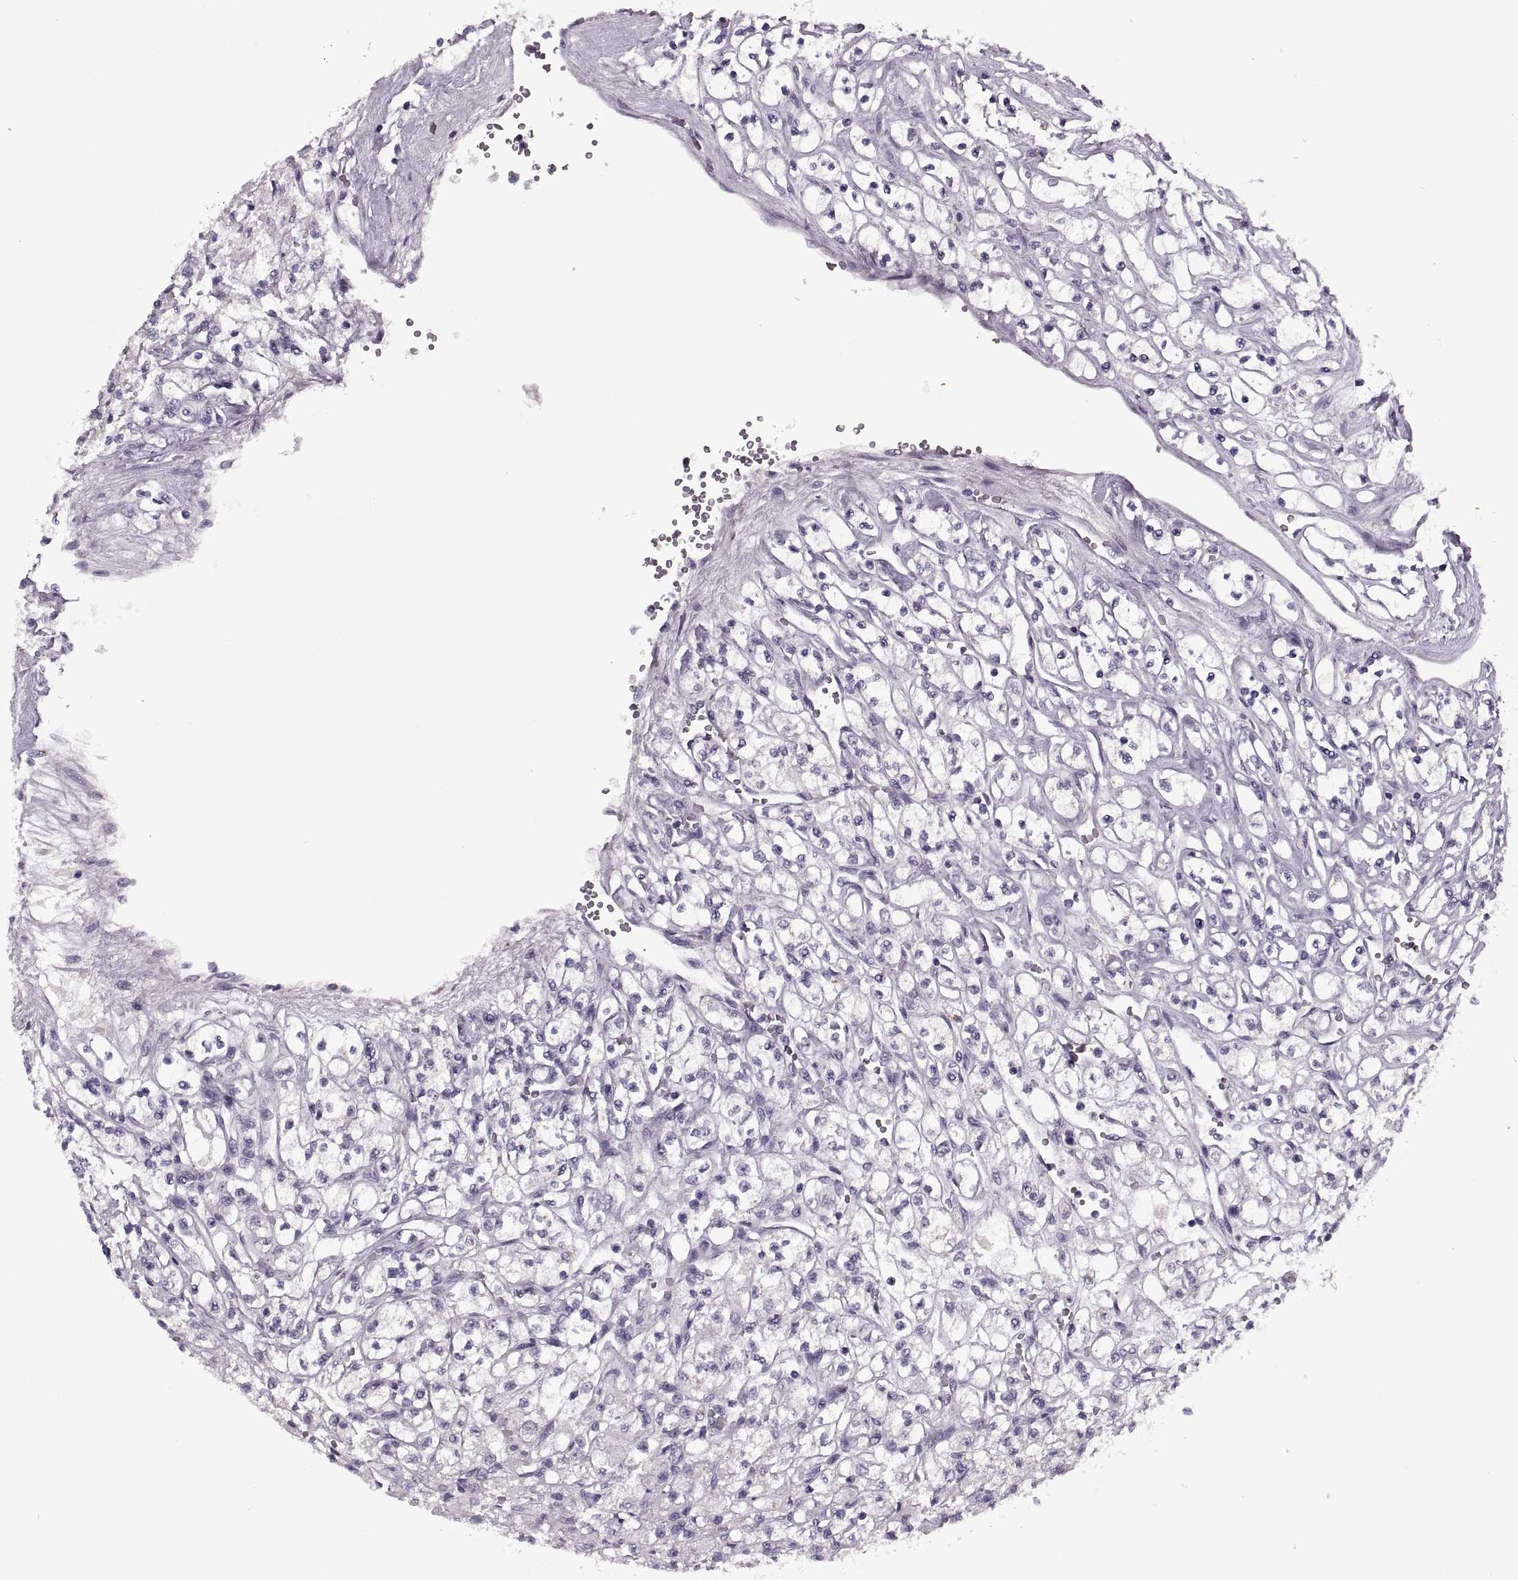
{"staining": {"intensity": "negative", "quantity": "none", "location": "none"}, "tissue": "renal cancer", "cell_type": "Tumor cells", "image_type": "cancer", "snomed": [{"axis": "morphology", "description": "Adenocarcinoma, NOS"}, {"axis": "topography", "description": "Kidney"}], "caption": "The histopathology image shows no staining of tumor cells in renal cancer (adenocarcinoma). Brightfield microscopy of immunohistochemistry stained with DAB (brown) and hematoxylin (blue), captured at high magnification.", "gene": "PRSS37", "patient": {"sex": "female", "age": 70}}